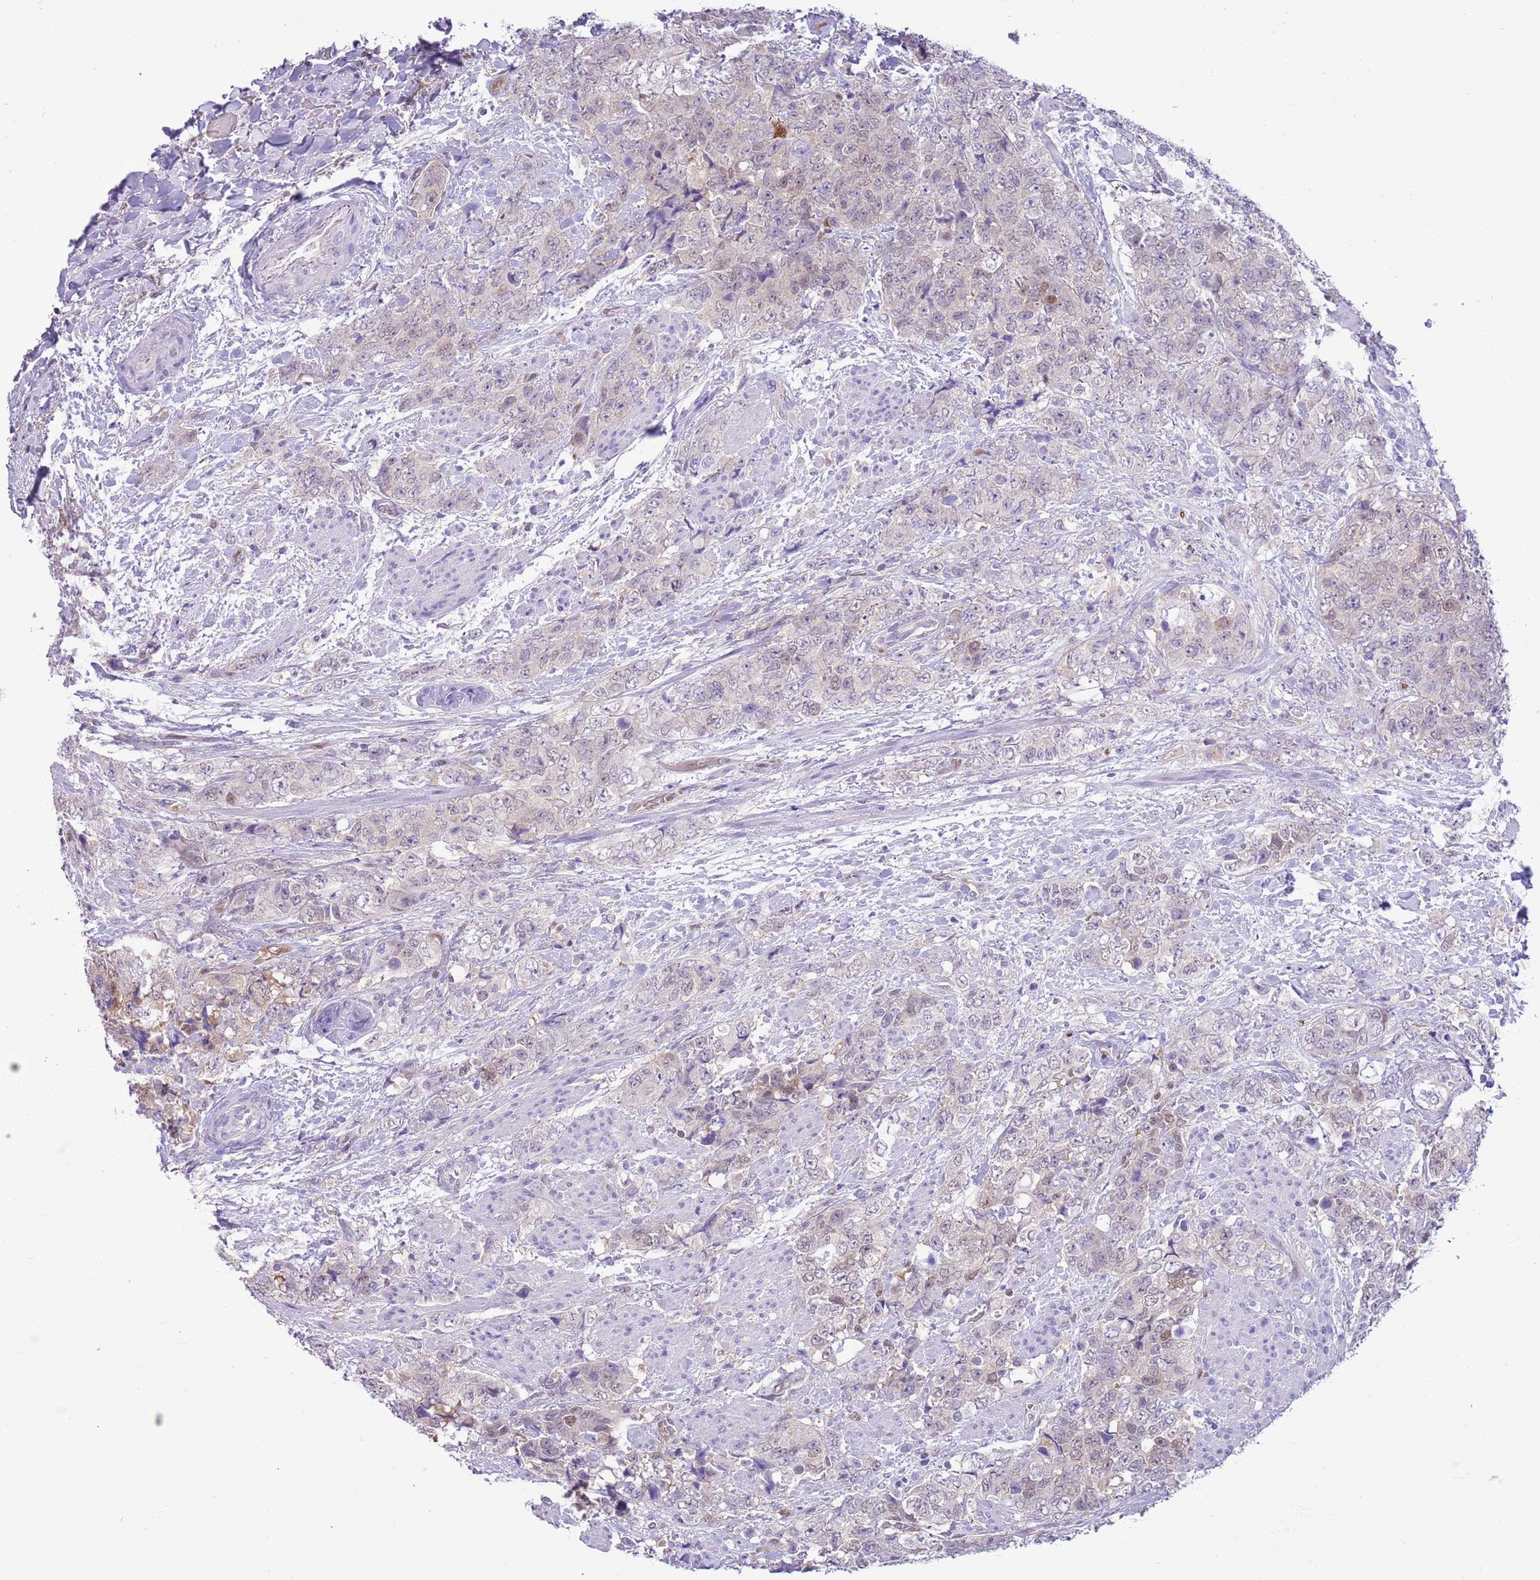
{"staining": {"intensity": "weak", "quantity": "25%-75%", "location": "nuclear"}, "tissue": "urothelial cancer", "cell_type": "Tumor cells", "image_type": "cancer", "snomed": [{"axis": "morphology", "description": "Urothelial carcinoma, High grade"}, {"axis": "topography", "description": "Urinary bladder"}], "caption": "Urothelial cancer stained with a protein marker demonstrates weak staining in tumor cells.", "gene": "DDI2", "patient": {"sex": "female", "age": 78}}